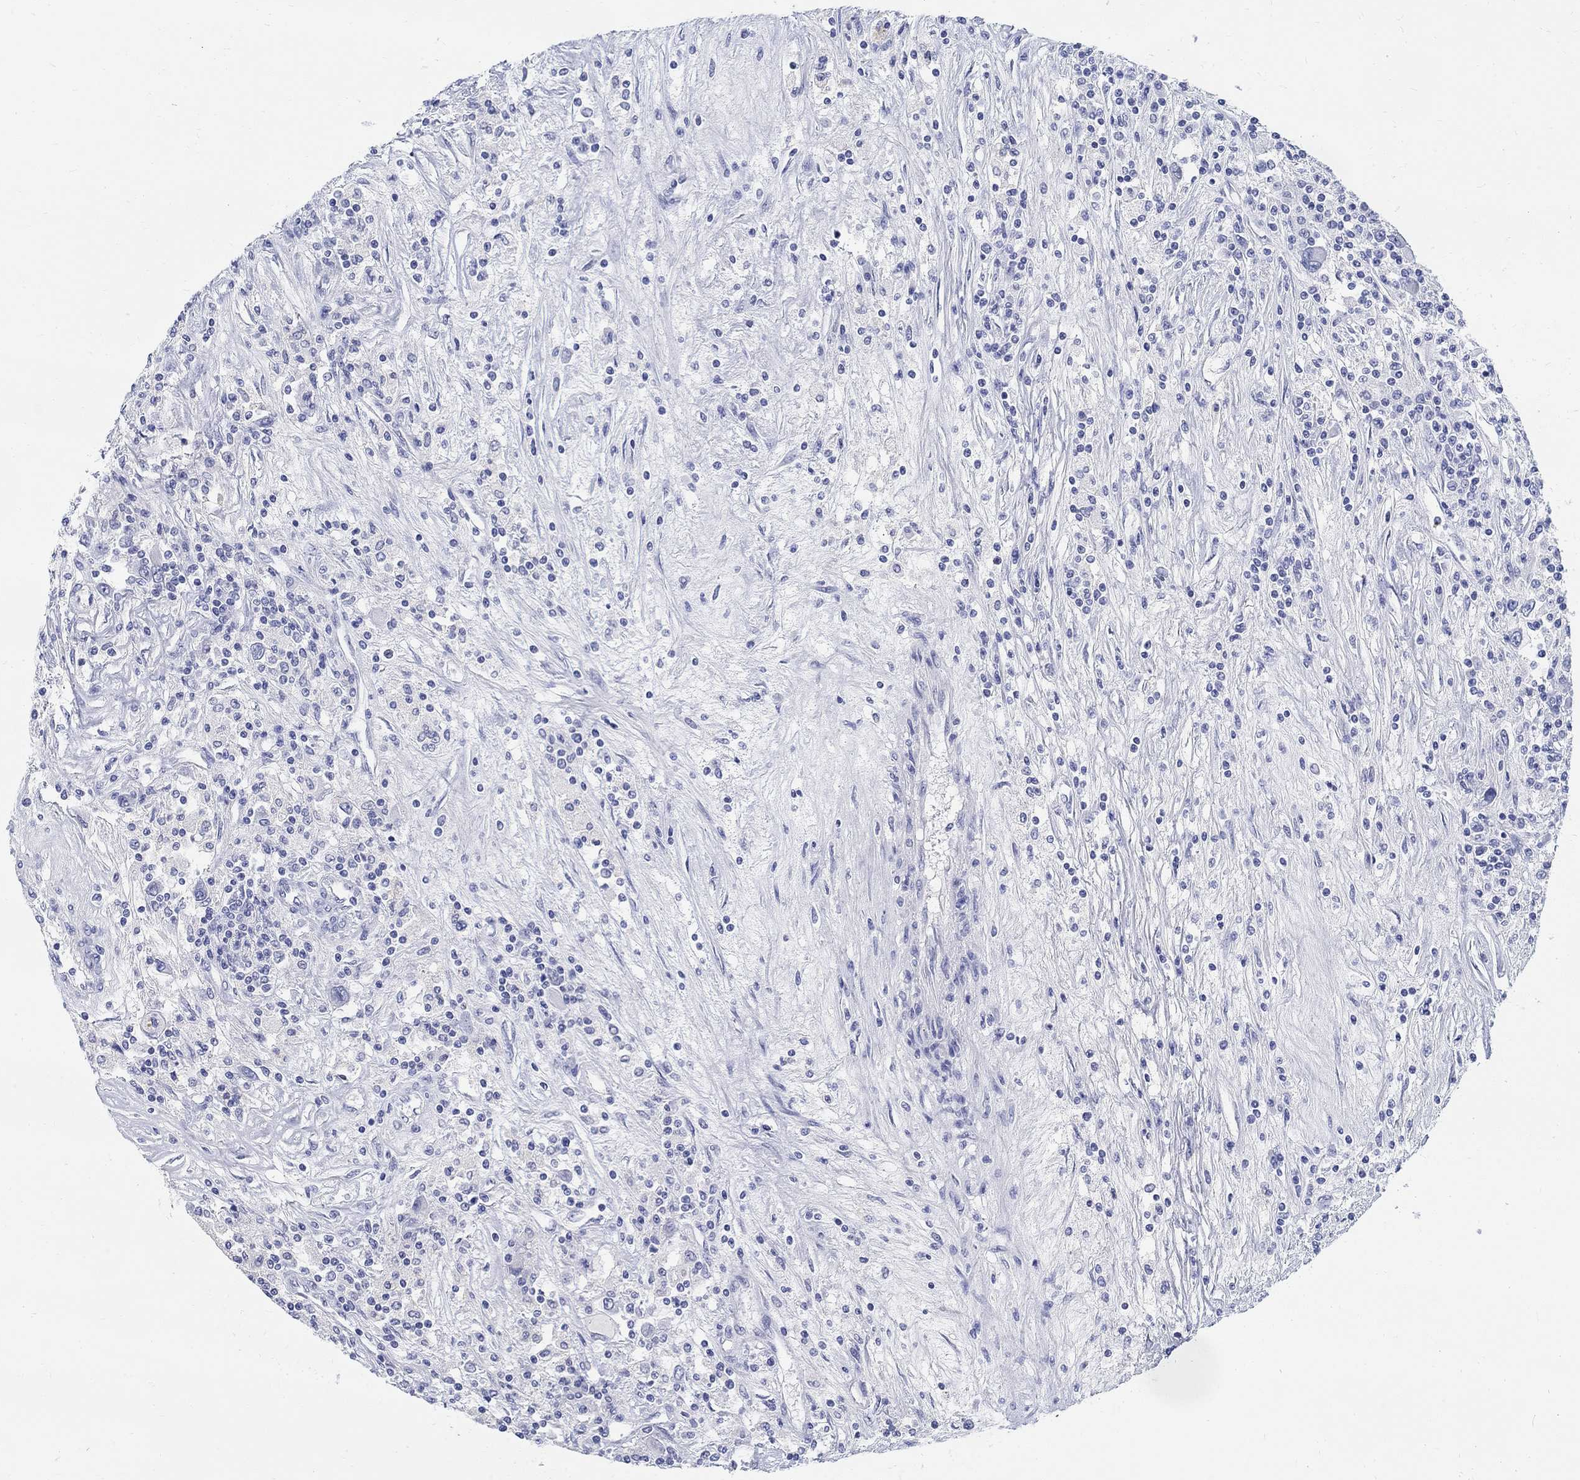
{"staining": {"intensity": "negative", "quantity": "none", "location": "none"}, "tissue": "renal cancer", "cell_type": "Tumor cells", "image_type": "cancer", "snomed": [{"axis": "morphology", "description": "Adenocarcinoma, NOS"}, {"axis": "topography", "description": "Kidney"}], "caption": "A micrograph of human adenocarcinoma (renal) is negative for staining in tumor cells.", "gene": "ANKS1B", "patient": {"sex": "female", "age": 67}}